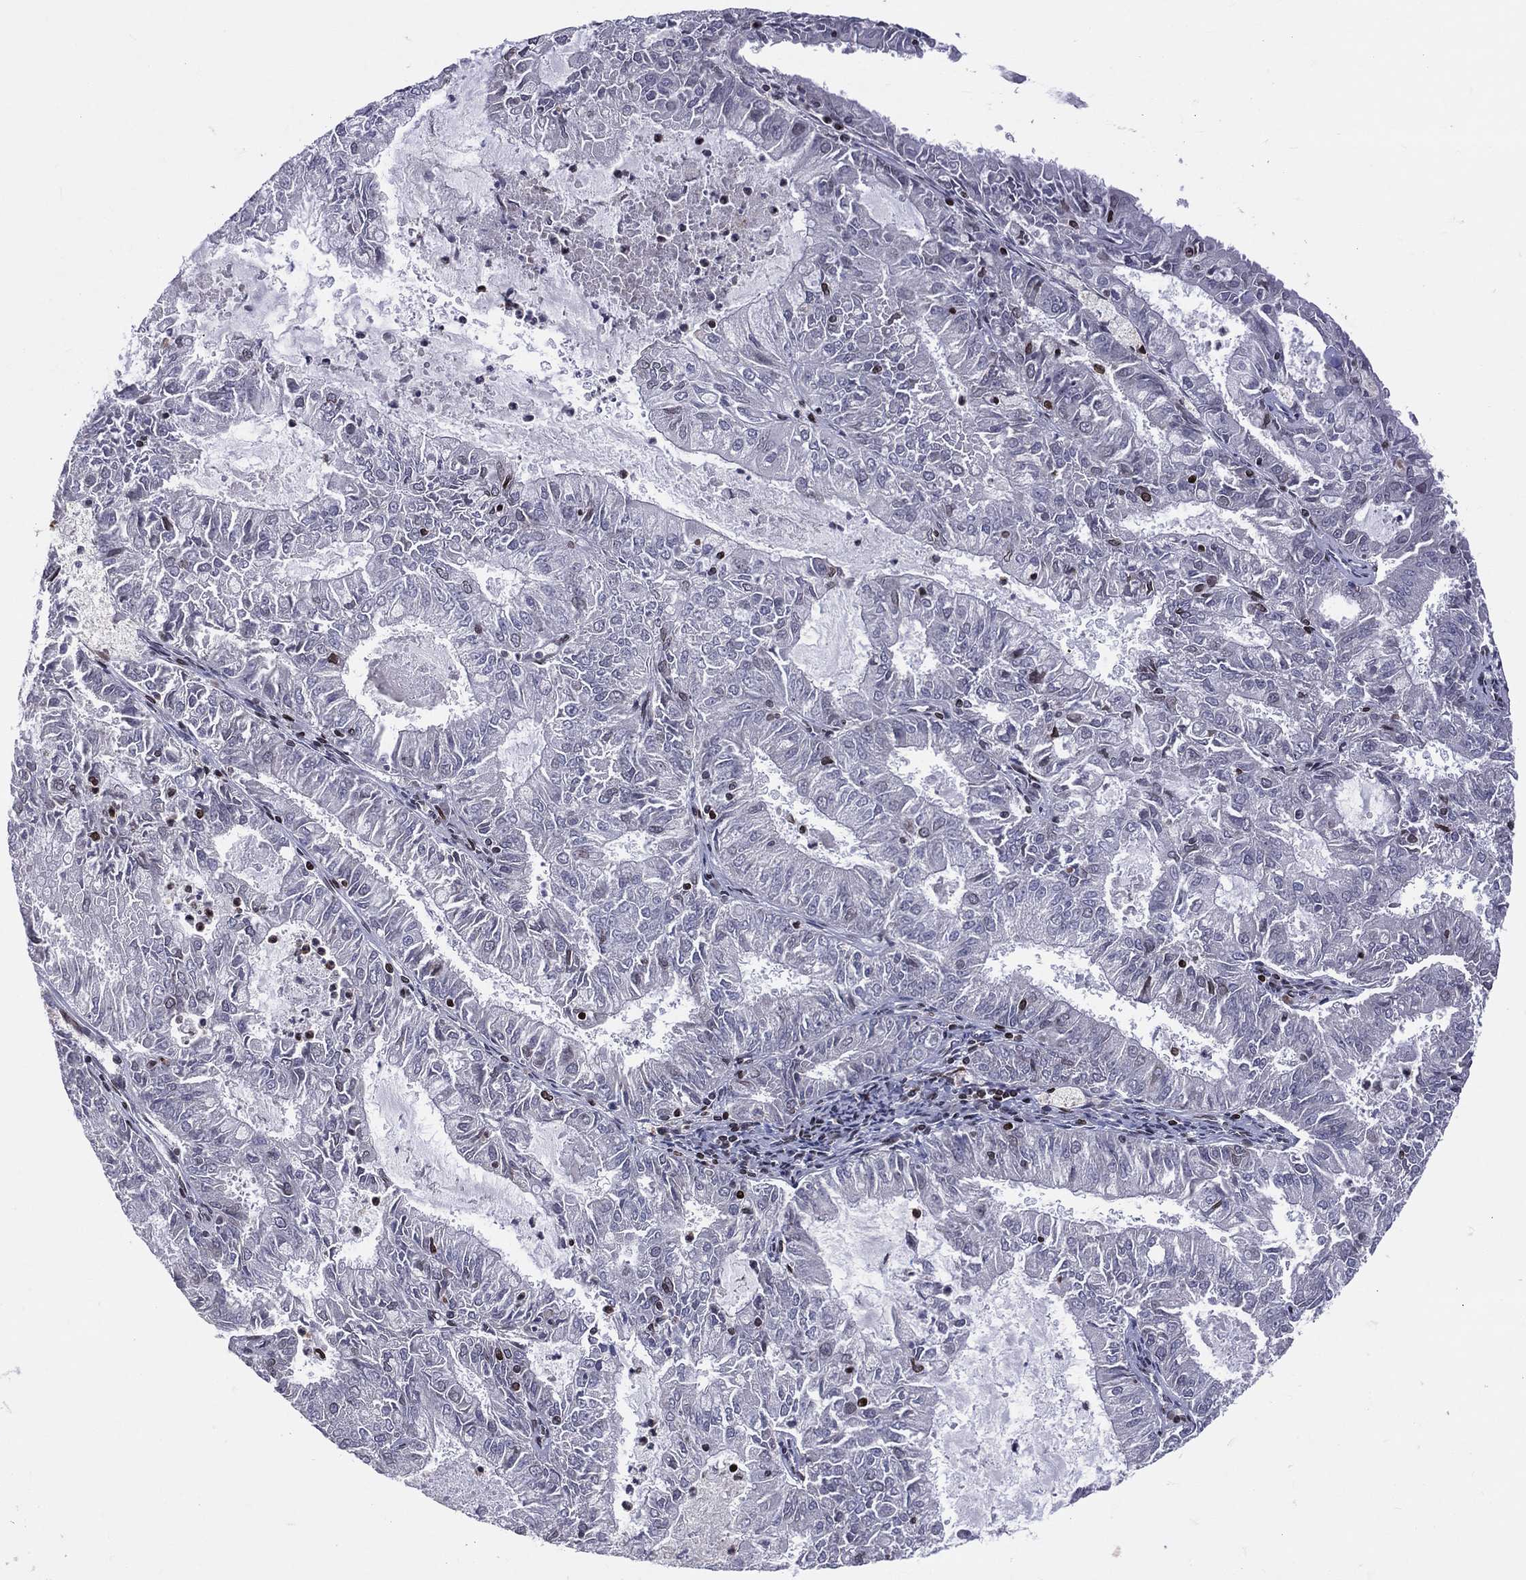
{"staining": {"intensity": "negative", "quantity": "none", "location": "none"}, "tissue": "endometrial cancer", "cell_type": "Tumor cells", "image_type": "cancer", "snomed": [{"axis": "morphology", "description": "Adenocarcinoma, NOS"}, {"axis": "topography", "description": "Endometrium"}], "caption": "There is no significant positivity in tumor cells of adenocarcinoma (endometrial).", "gene": "DBF4B", "patient": {"sex": "female", "age": 57}}